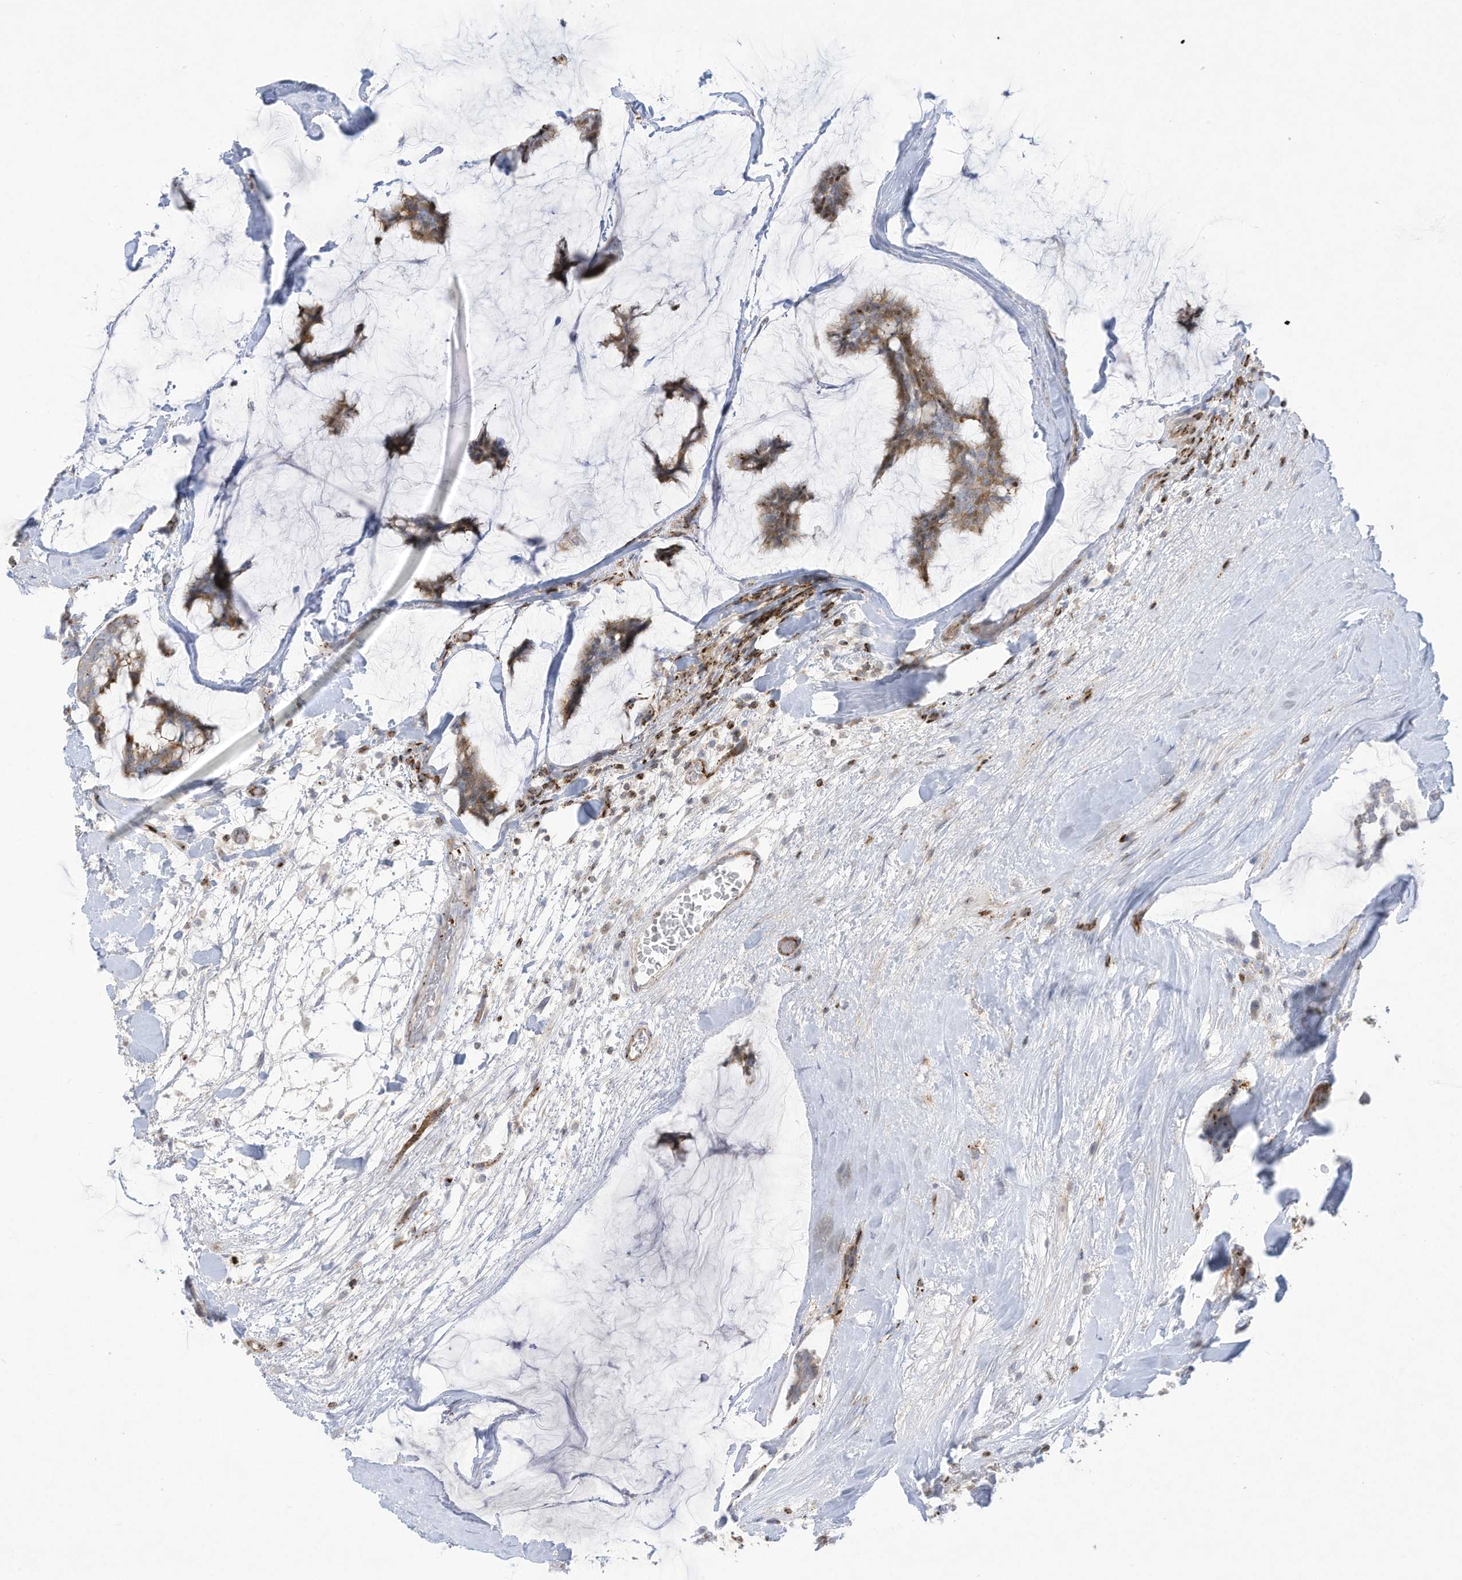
{"staining": {"intensity": "moderate", "quantity": "25%-75%", "location": "cytoplasmic/membranous"}, "tissue": "breast cancer", "cell_type": "Tumor cells", "image_type": "cancer", "snomed": [{"axis": "morphology", "description": "Duct carcinoma"}, {"axis": "topography", "description": "Breast"}], "caption": "Immunohistochemistry photomicrograph of breast cancer stained for a protein (brown), which reveals medium levels of moderate cytoplasmic/membranous expression in approximately 25%-75% of tumor cells.", "gene": "THNSL2", "patient": {"sex": "female", "age": 93}}